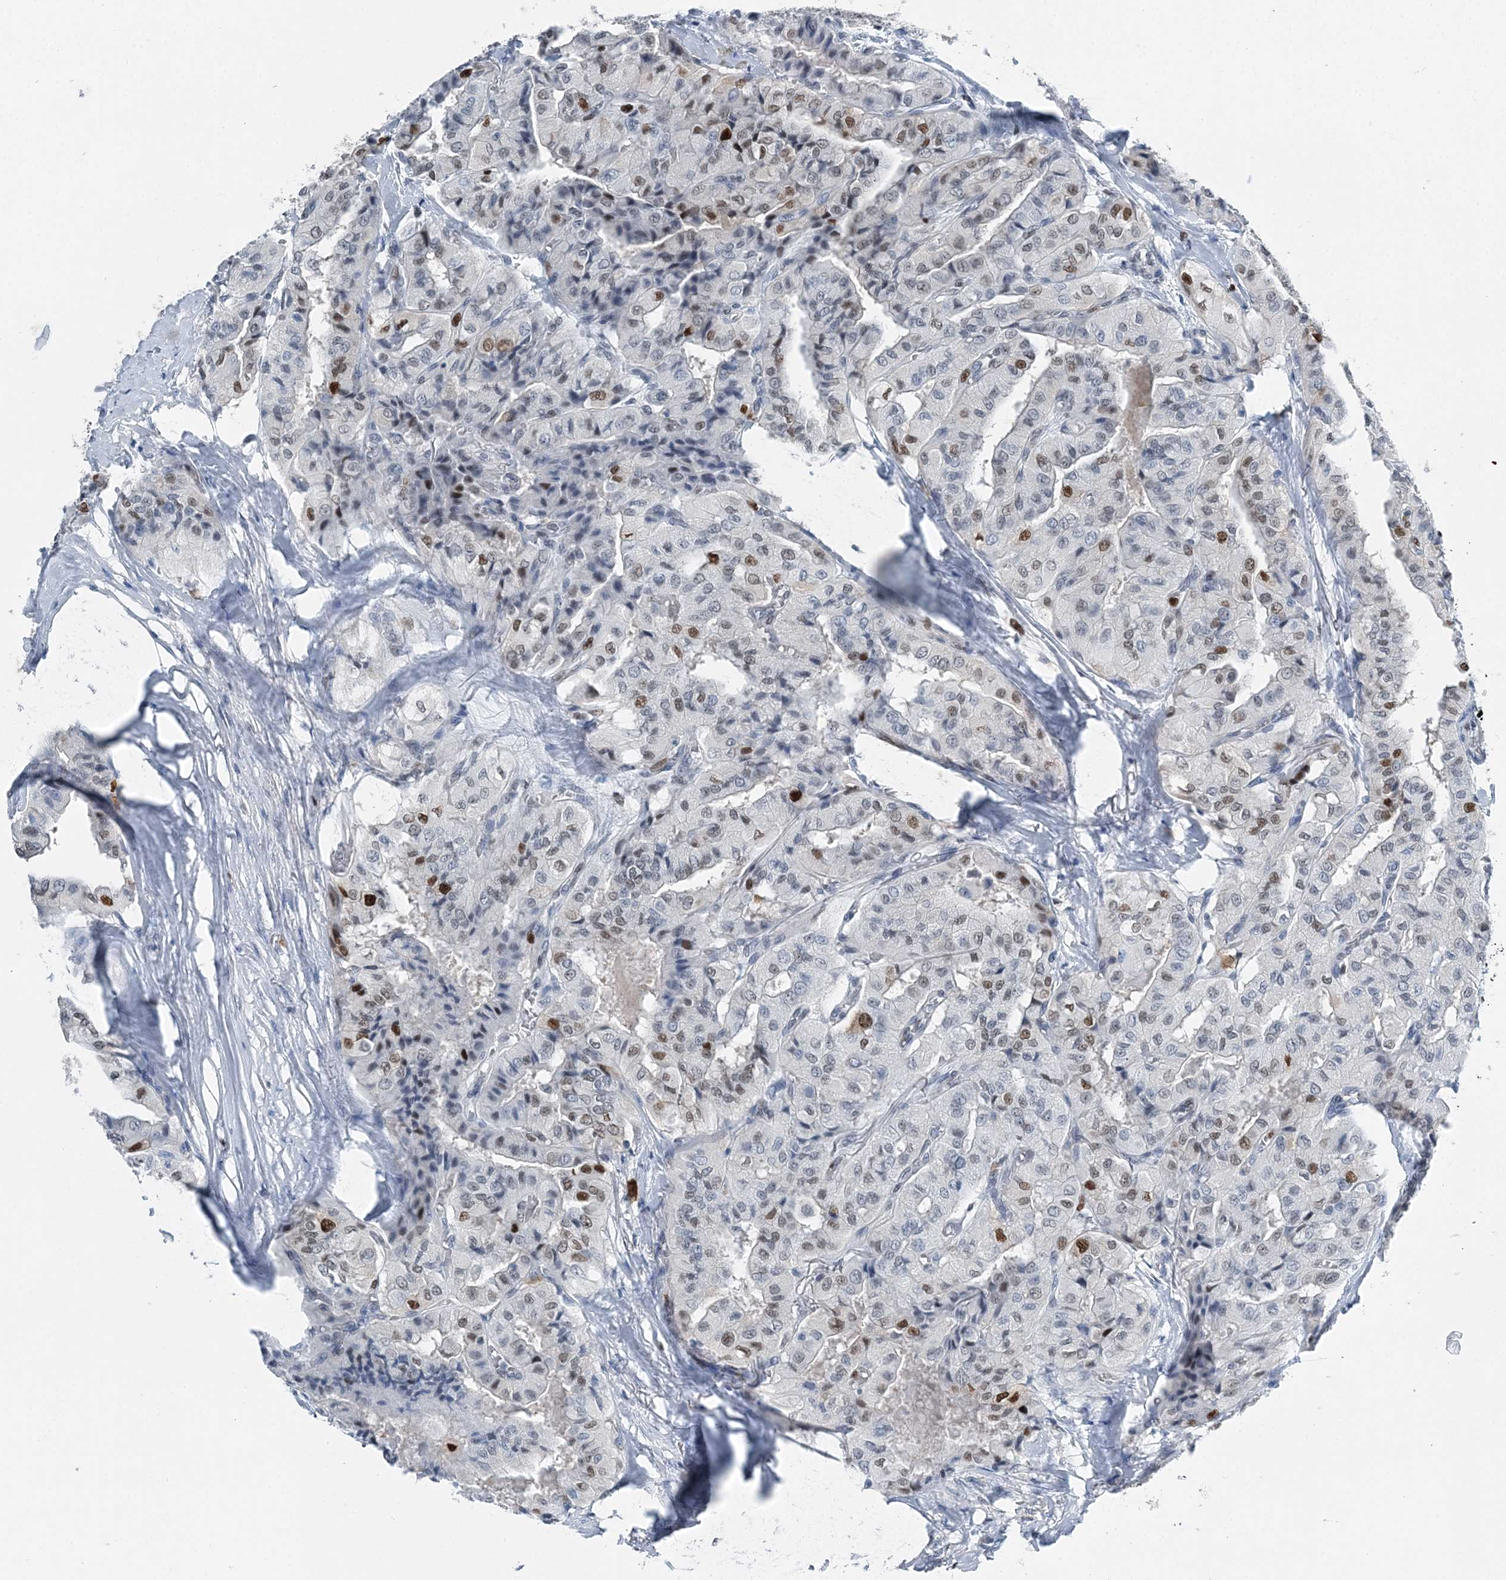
{"staining": {"intensity": "moderate", "quantity": "<25%", "location": "nuclear"}, "tissue": "thyroid cancer", "cell_type": "Tumor cells", "image_type": "cancer", "snomed": [{"axis": "morphology", "description": "Papillary adenocarcinoma, NOS"}, {"axis": "topography", "description": "Thyroid gland"}], "caption": "This is a photomicrograph of immunohistochemistry (IHC) staining of thyroid cancer, which shows moderate staining in the nuclear of tumor cells.", "gene": "HAT1", "patient": {"sex": "female", "age": 59}}